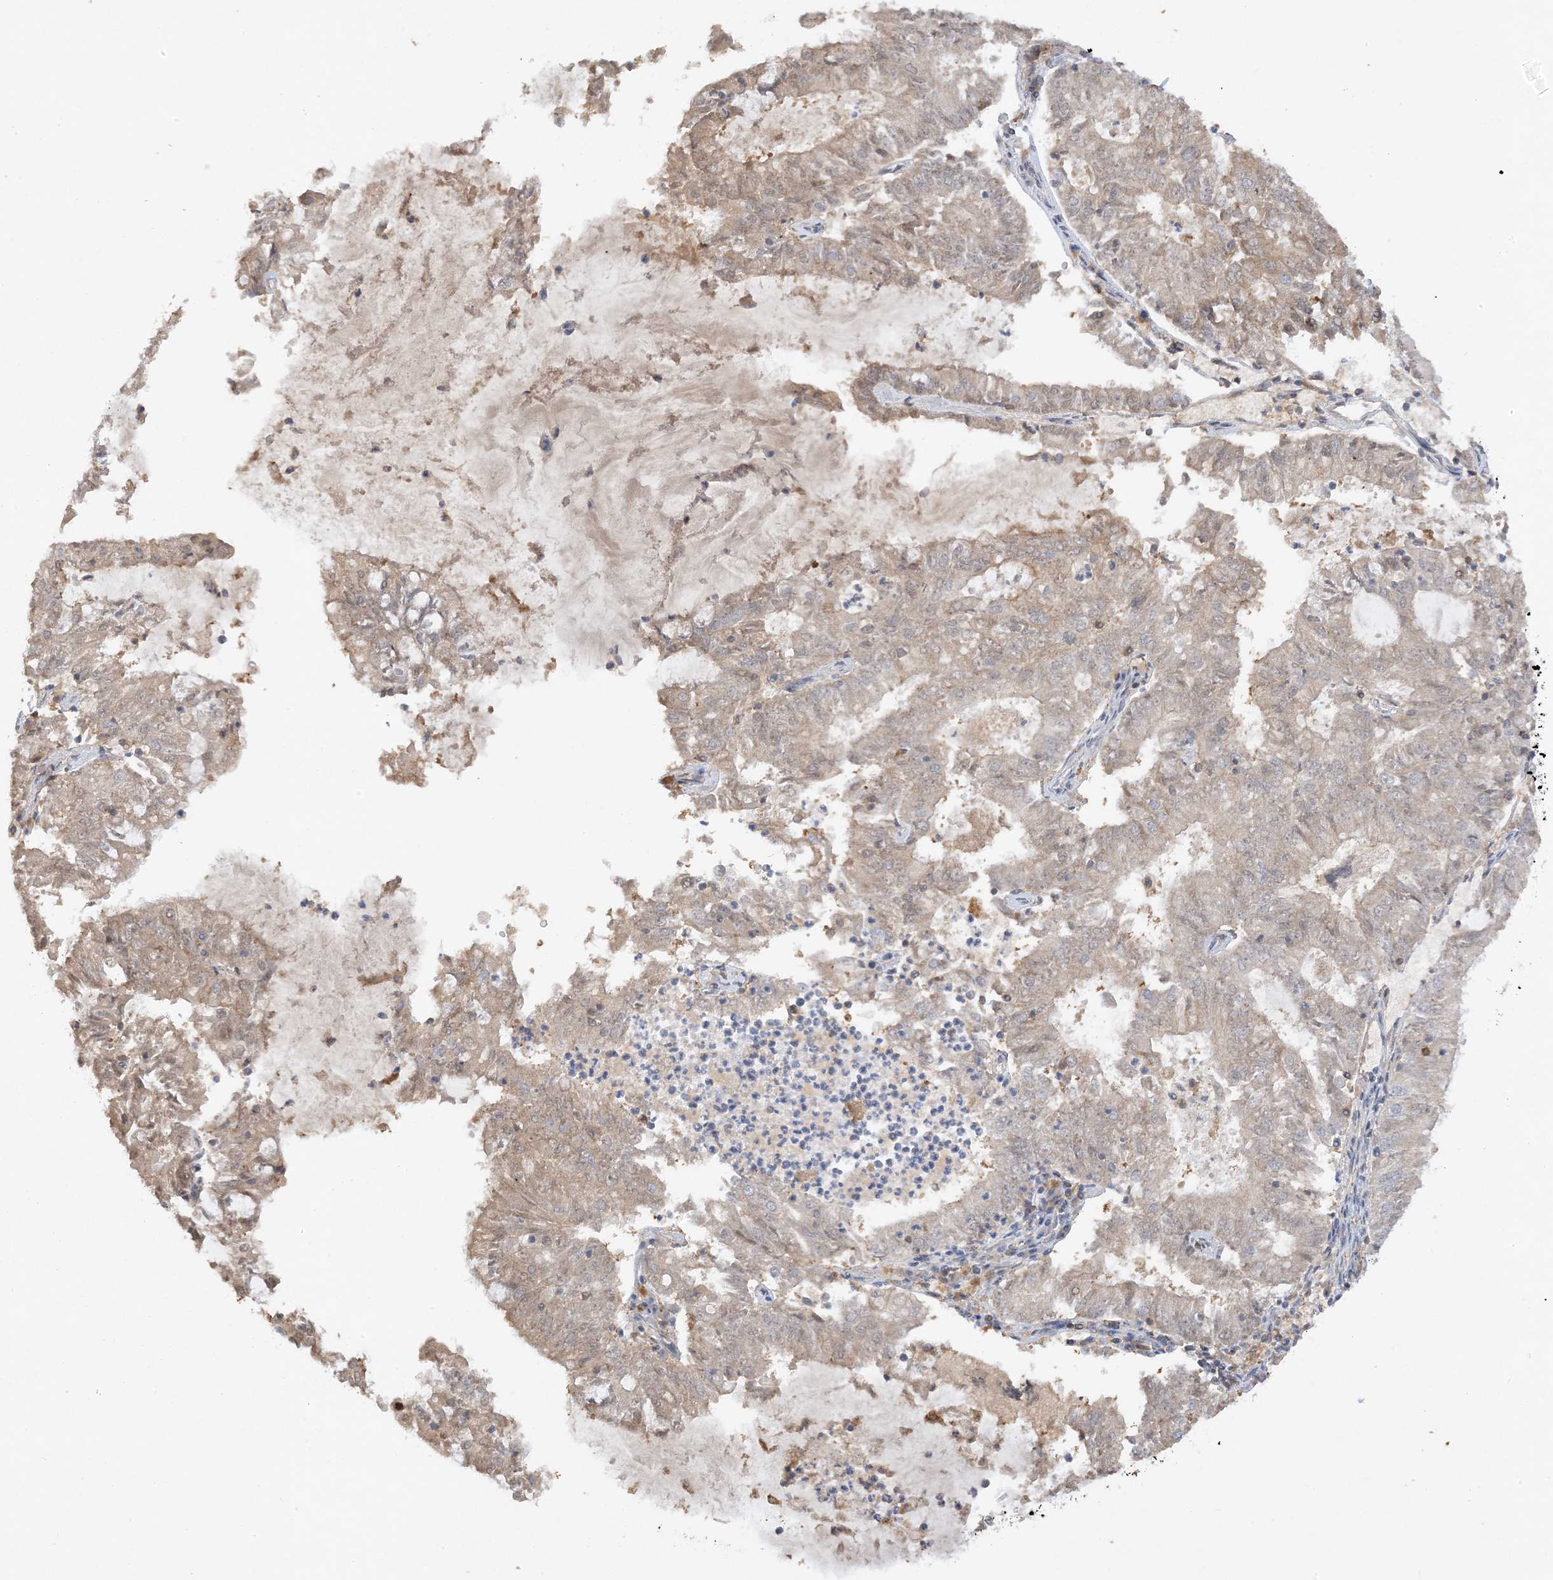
{"staining": {"intensity": "weak", "quantity": "<25%", "location": "cytoplasmic/membranous"}, "tissue": "endometrial cancer", "cell_type": "Tumor cells", "image_type": "cancer", "snomed": [{"axis": "morphology", "description": "Adenocarcinoma, NOS"}, {"axis": "topography", "description": "Endometrium"}], "caption": "IHC histopathology image of neoplastic tissue: endometrial adenocarcinoma stained with DAB reveals no significant protein staining in tumor cells.", "gene": "PHACTR2", "patient": {"sex": "female", "age": 57}}